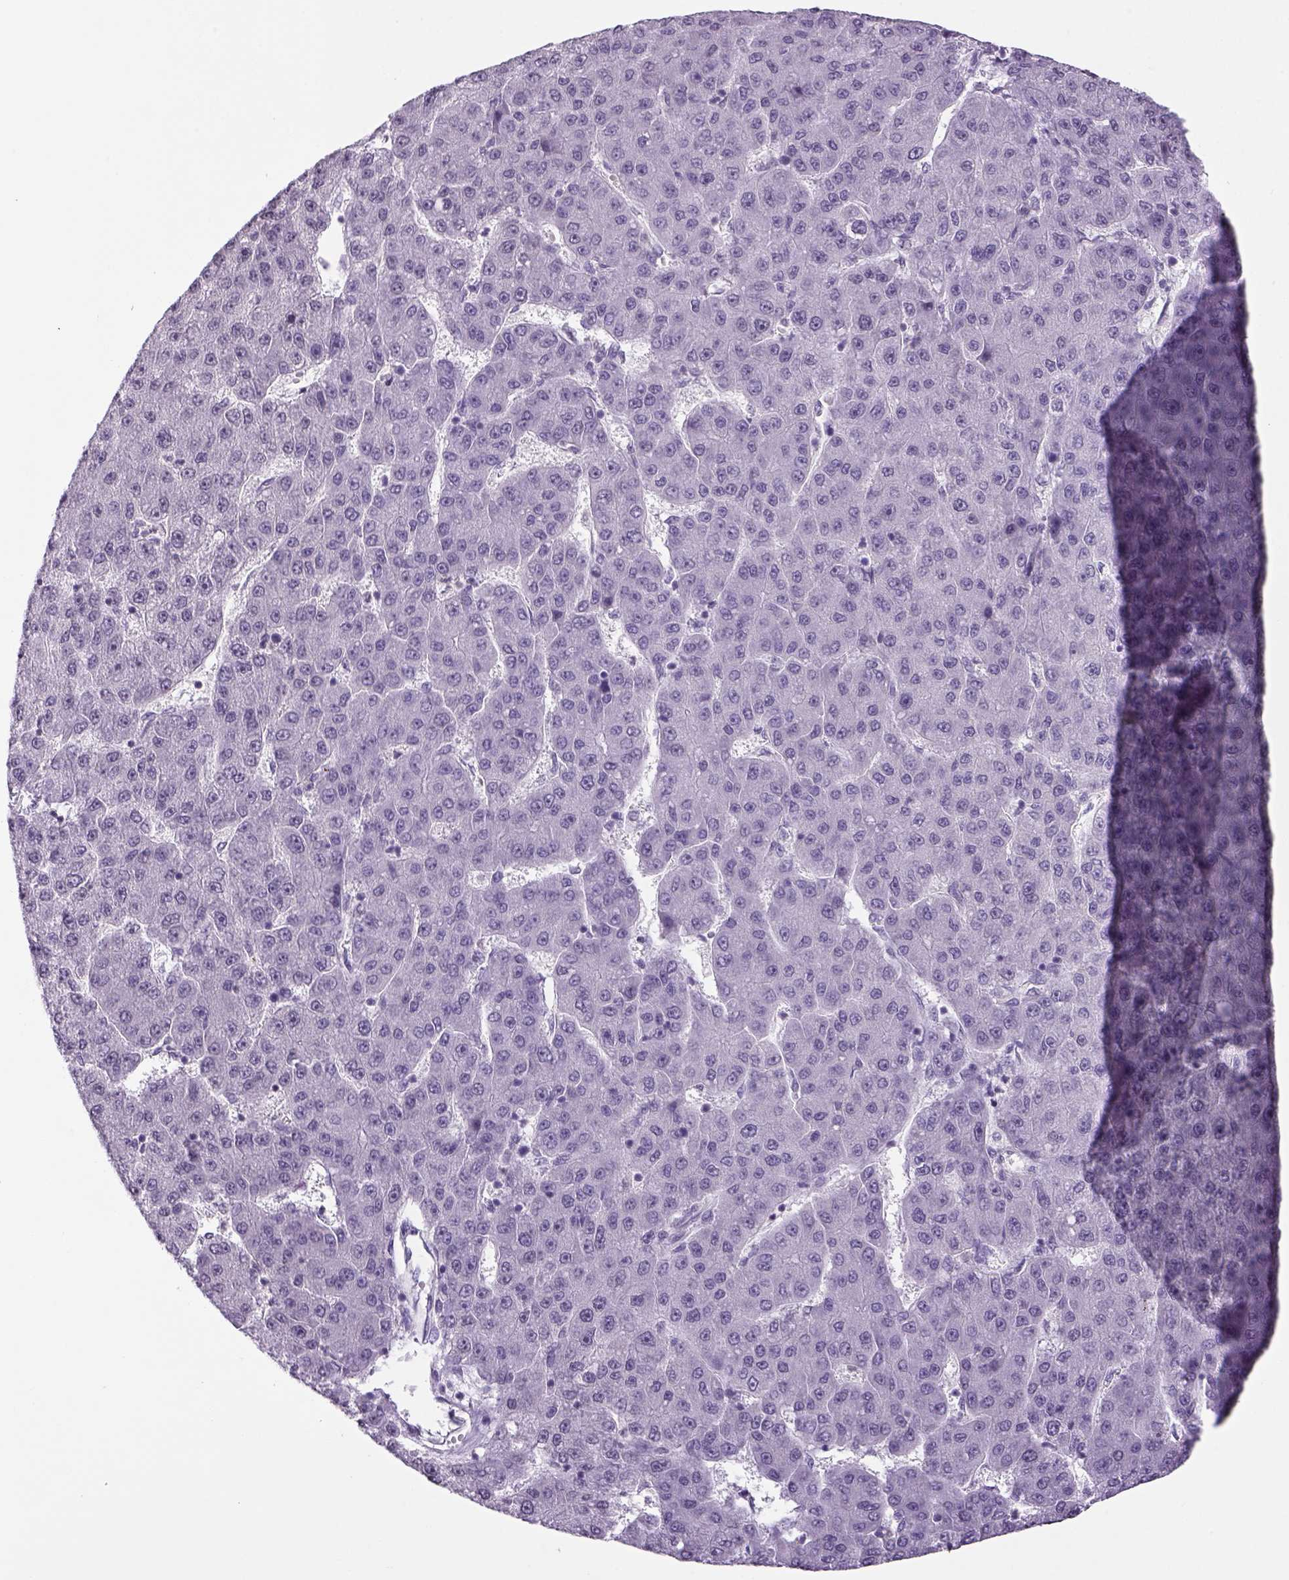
{"staining": {"intensity": "negative", "quantity": "none", "location": "none"}, "tissue": "liver cancer", "cell_type": "Tumor cells", "image_type": "cancer", "snomed": [{"axis": "morphology", "description": "Carcinoma, Hepatocellular, NOS"}, {"axis": "topography", "description": "Liver"}], "caption": "The micrograph demonstrates no significant expression in tumor cells of liver cancer.", "gene": "PRRT1", "patient": {"sex": "male", "age": 67}}